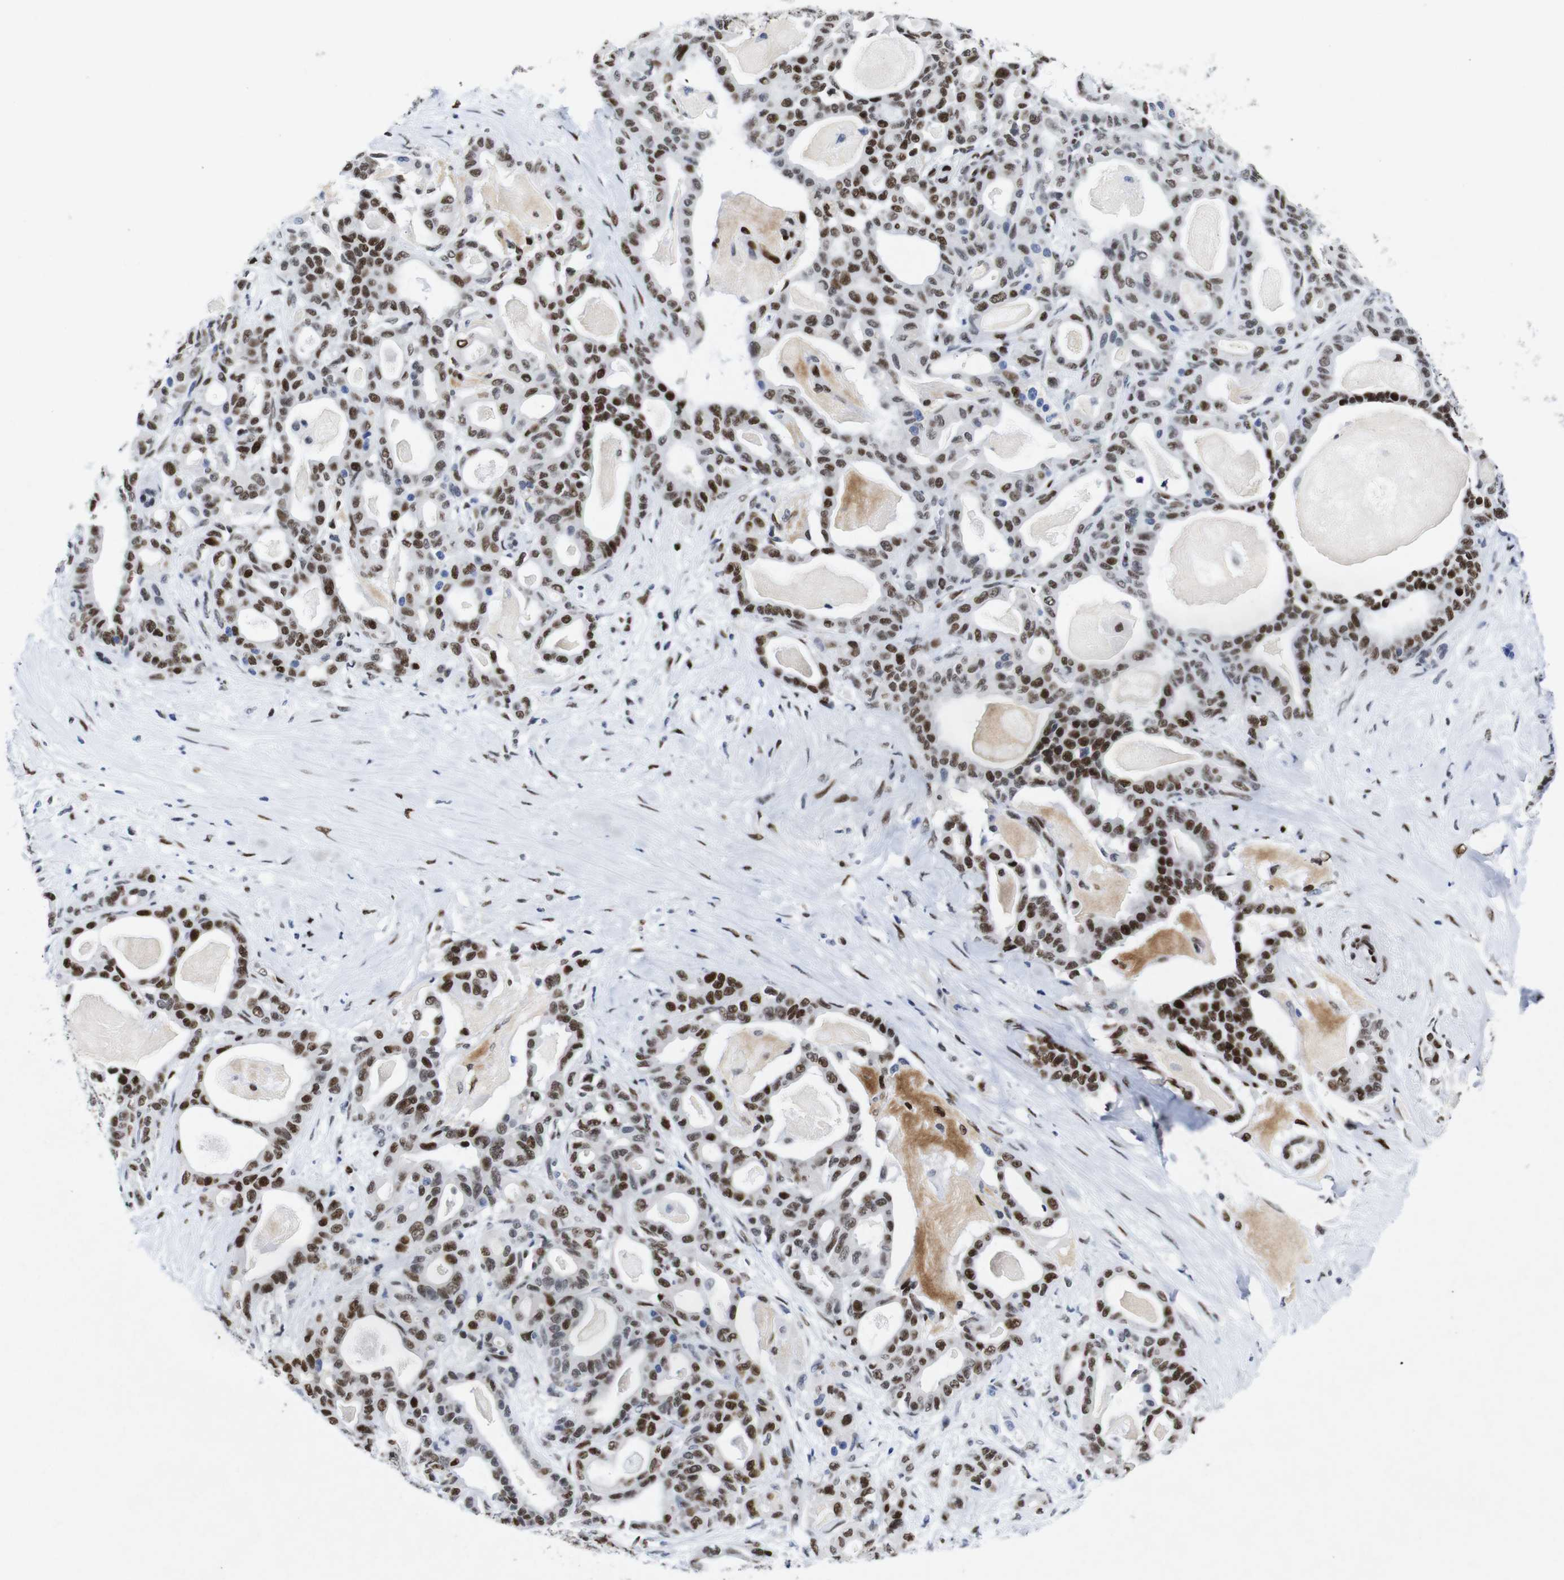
{"staining": {"intensity": "strong", "quantity": ">75%", "location": "nuclear"}, "tissue": "pancreatic cancer", "cell_type": "Tumor cells", "image_type": "cancer", "snomed": [{"axis": "morphology", "description": "Adenocarcinoma, NOS"}, {"axis": "topography", "description": "Pancreas"}], "caption": "Immunohistochemical staining of human pancreatic cancer exhibits high levels of strong nuclear positivity in approximately >75% of tumor cells. (DAB (3,3'-diaminobenzidine) IHC, brown staining for protein, blue staining for nuclei).", "gene": "FOSL2", "patient": {"sex": "male", "age": 63}}